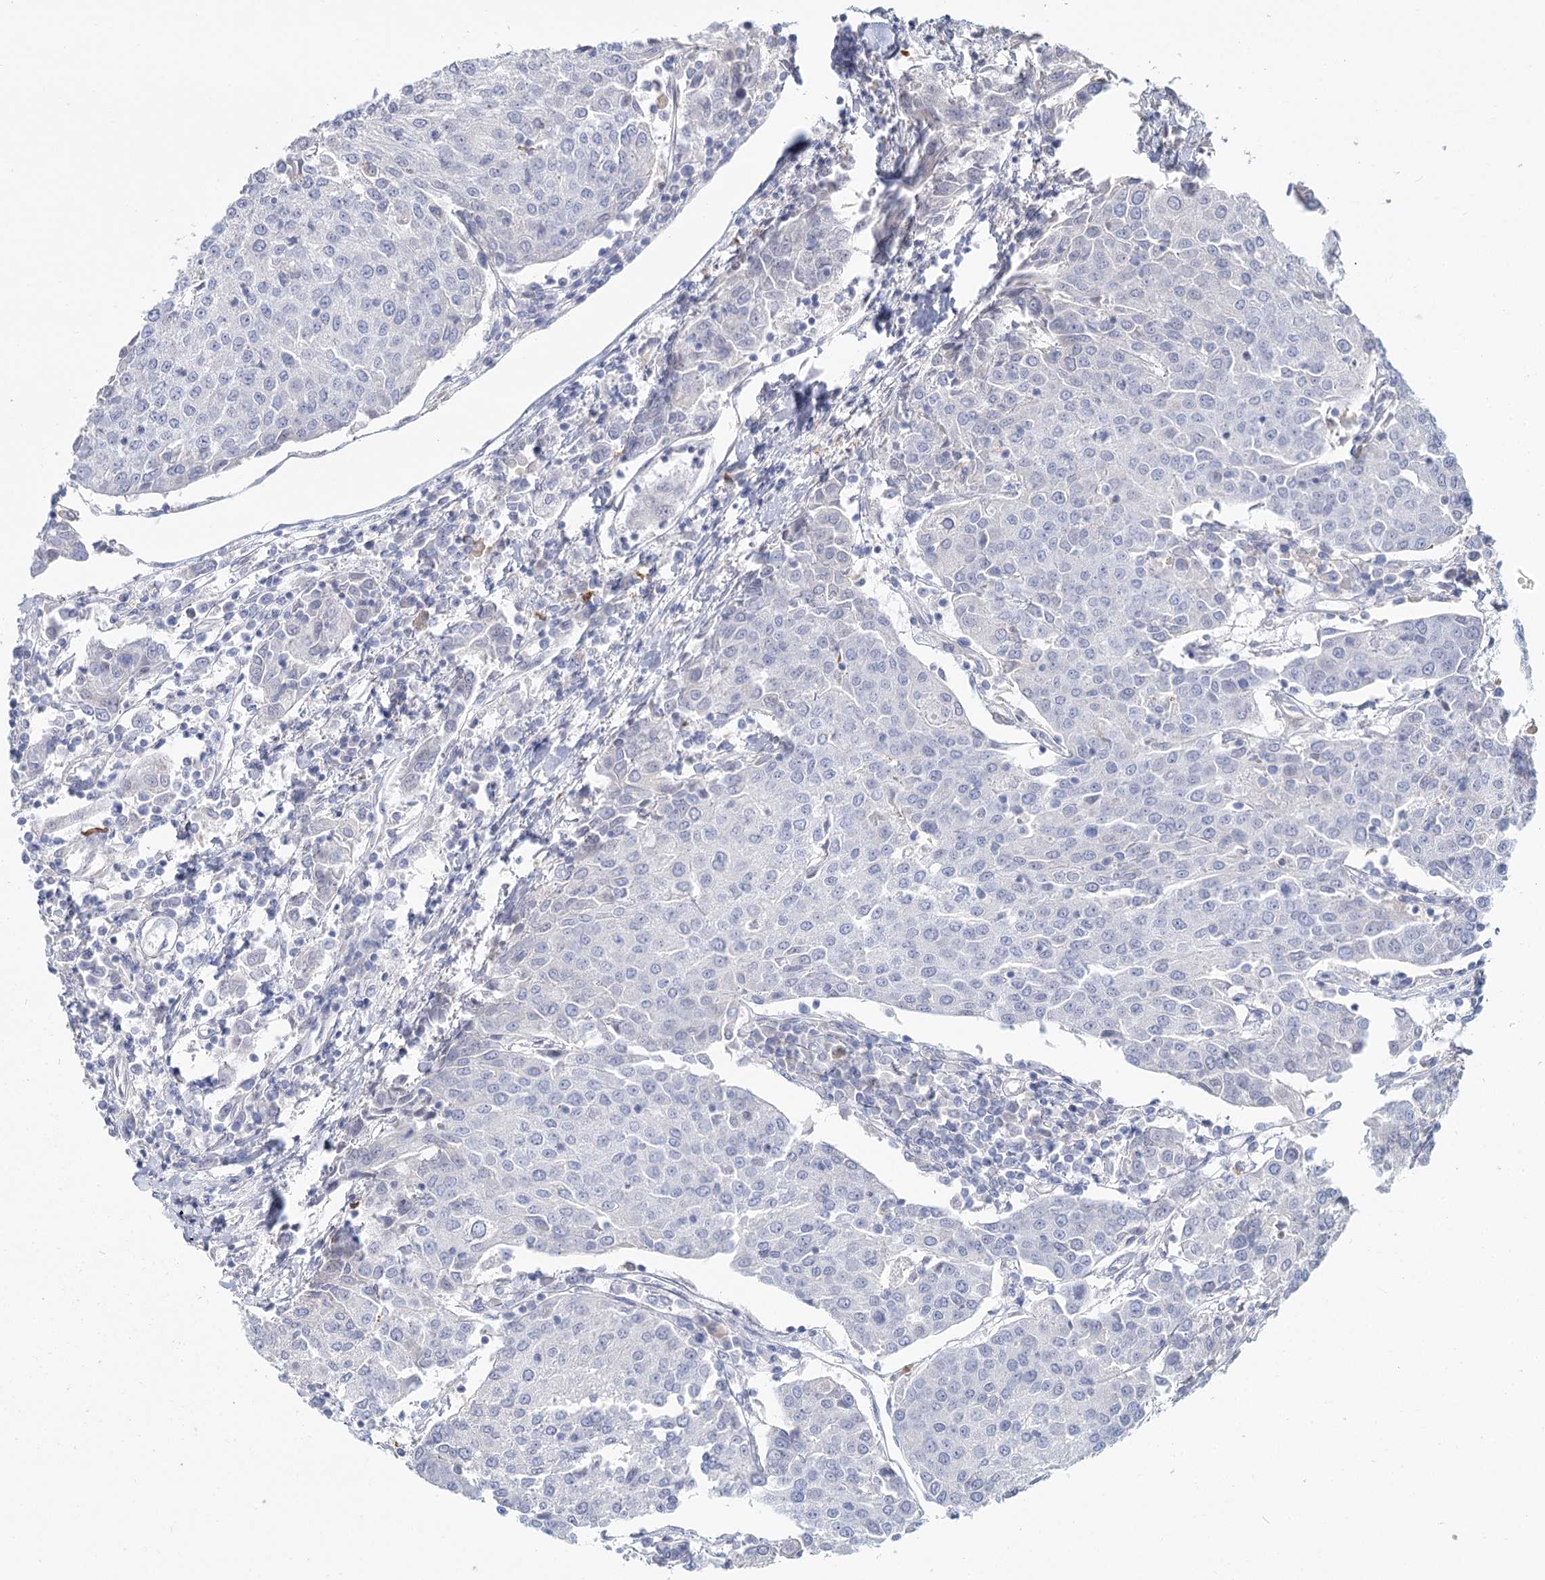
{"staining": {"intensity": "negative", "quantity": "none", "location": "none"}, "tissue": "urothelial cancer", "cell_type": "Tumor cells", "image_type": "cancer", "snomed": [{"axis": "morphology", "description": "Urothelial carcinoma, High grade"}, {"axis": "topography", "description": "Urinary bladder"}], "caption": "This image is of urothelial carcinoma (high-grade) stained with immunohistochemistry (IHC) to label a protein in brown with the nuclei are counter-stained blue. There is no expression in tumor cells.", "gene": "ARHGAP44", "patient": {"sex": "female", "age": 85}}